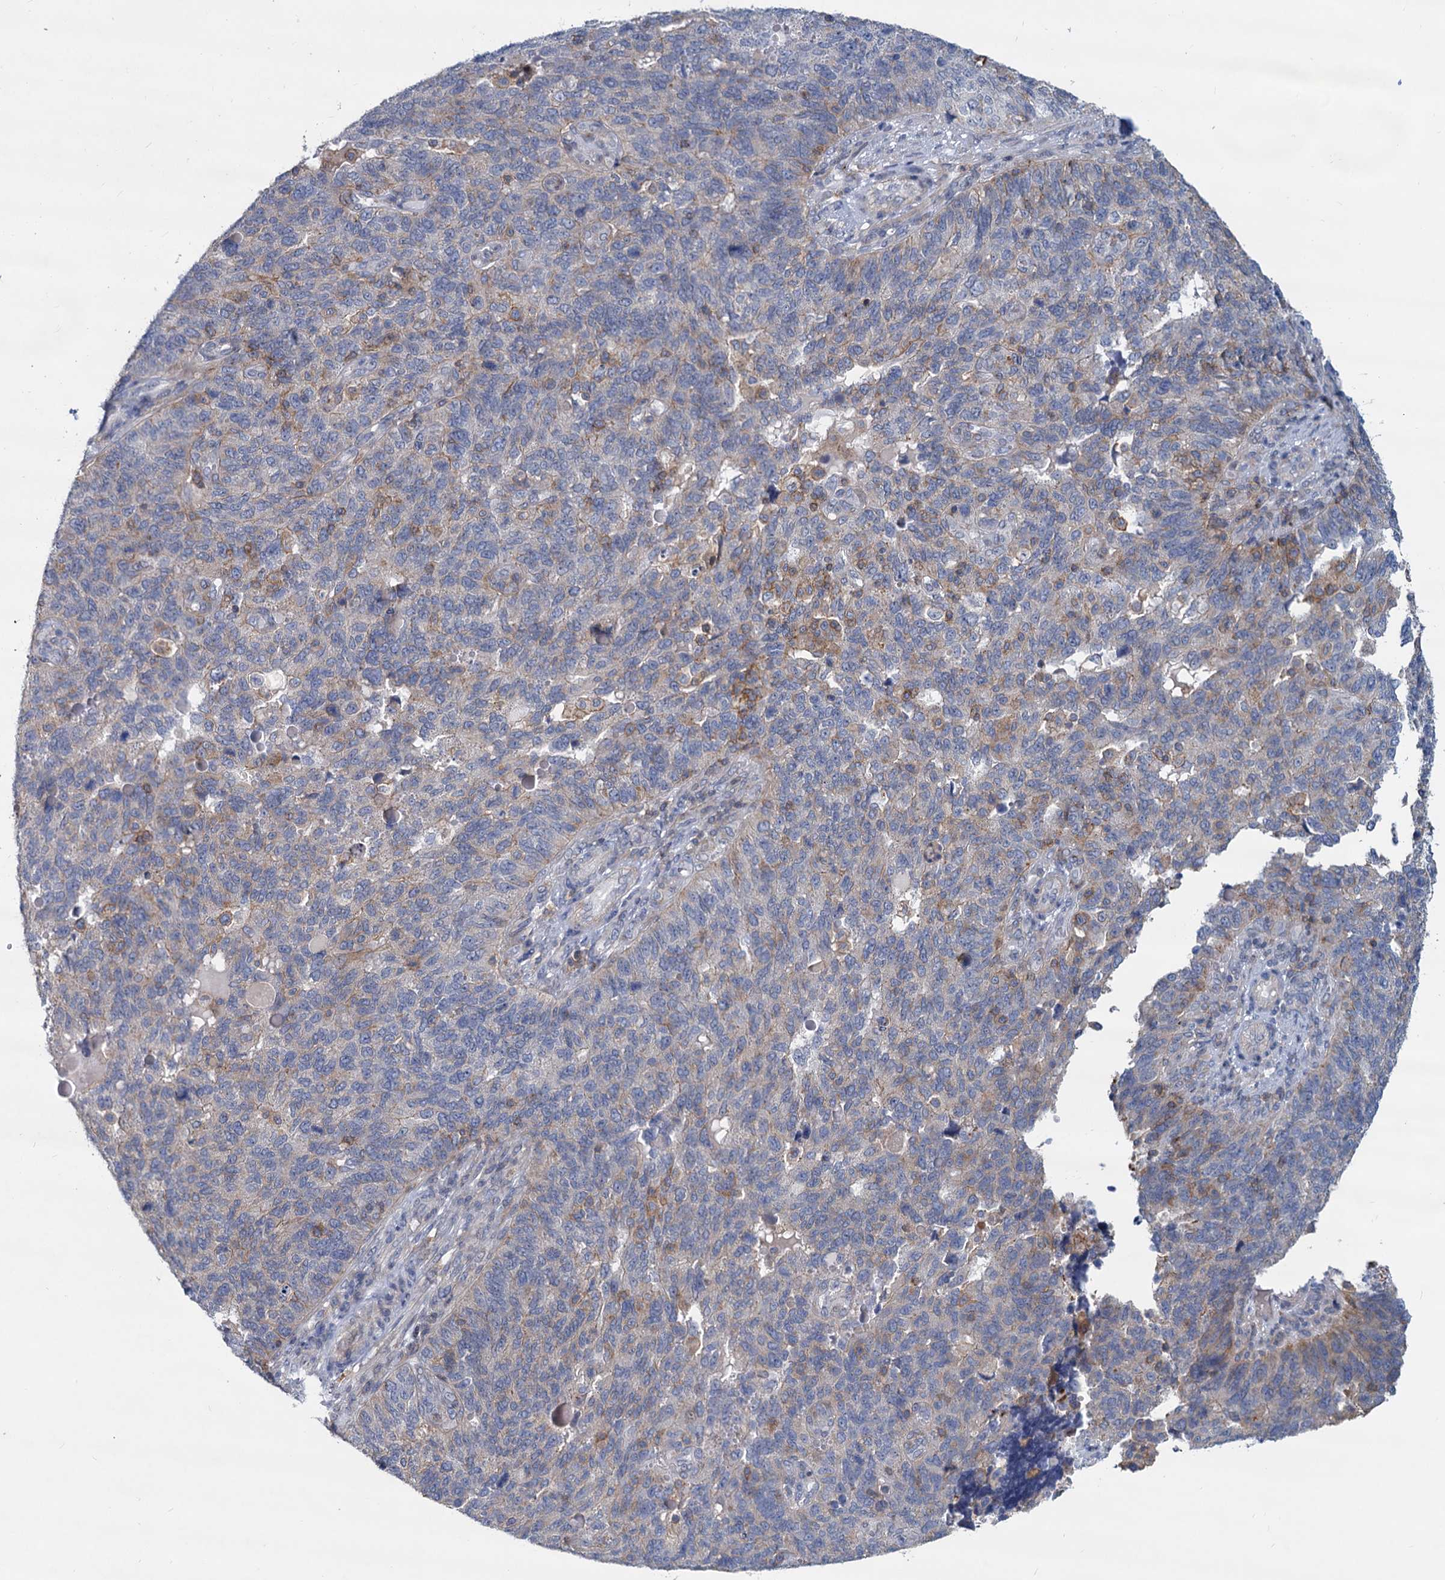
{"staining": {"intensity": "moderate", "quantity": "<25%", "location": "cytoplasmic/membranous"}, "tissue": "endometrial cancer", "cell_type": "Tumor cells", "image_type": "cancer", "snomed": [{"axis": "morphology", "description": "Adenocarcinoma, NOS"}, {"axis": "topography", "description": "Endometrium"}], "caption": "Tumor cells show low levels of moderate cytoplasmic/membranous expression in about <25% of cells in endometrial cancer (adenocarcinoma).", "gene": "LRCH4", "patient": {"sex": "female", "age": 66}}